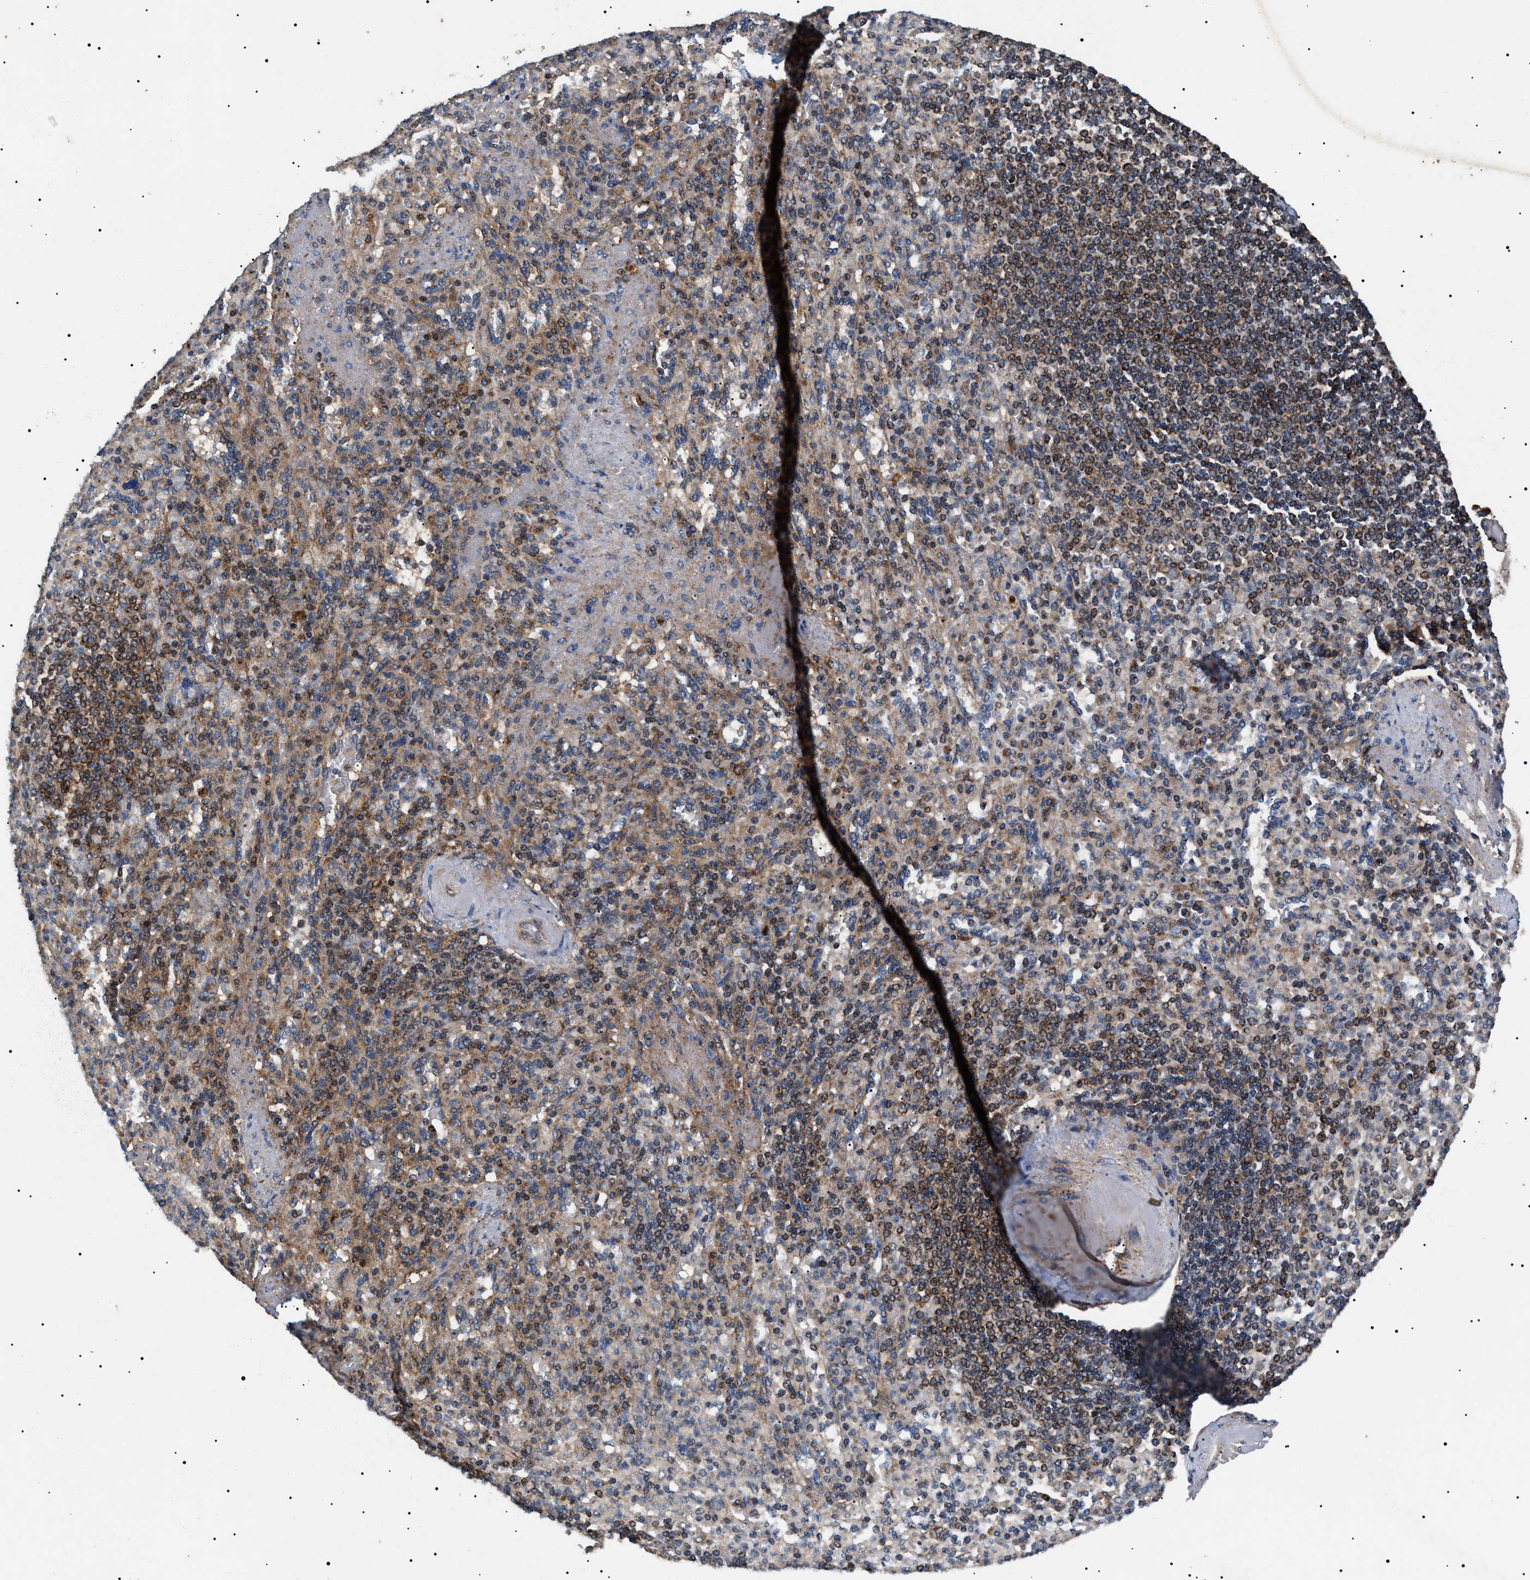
{"staining": {"intensity": "moderate", "quantity": "25%-75%", "location": "cytoplasmic/membranous"}, "tissue": "spleen", "cell_type": "Cells in red pulp", "image_type": "normal", "snomed": [{"axis": "morphology", "description": "Normal tissue, NOS"}, {"axis": "topography", "description": "Spleen"}], "caption": "DAB (3,3'-diaminobenzidine) immunohistochemical staining of normal spleen shows moderate cytoplasmic/membranous protein positivity in about 25%-75% of cells in red pulp. (DAB IHC, brown staining for protein, blue staining for nuclei).", "gene": "OXSM", "patient": {"sex": "female", "age": 74}}